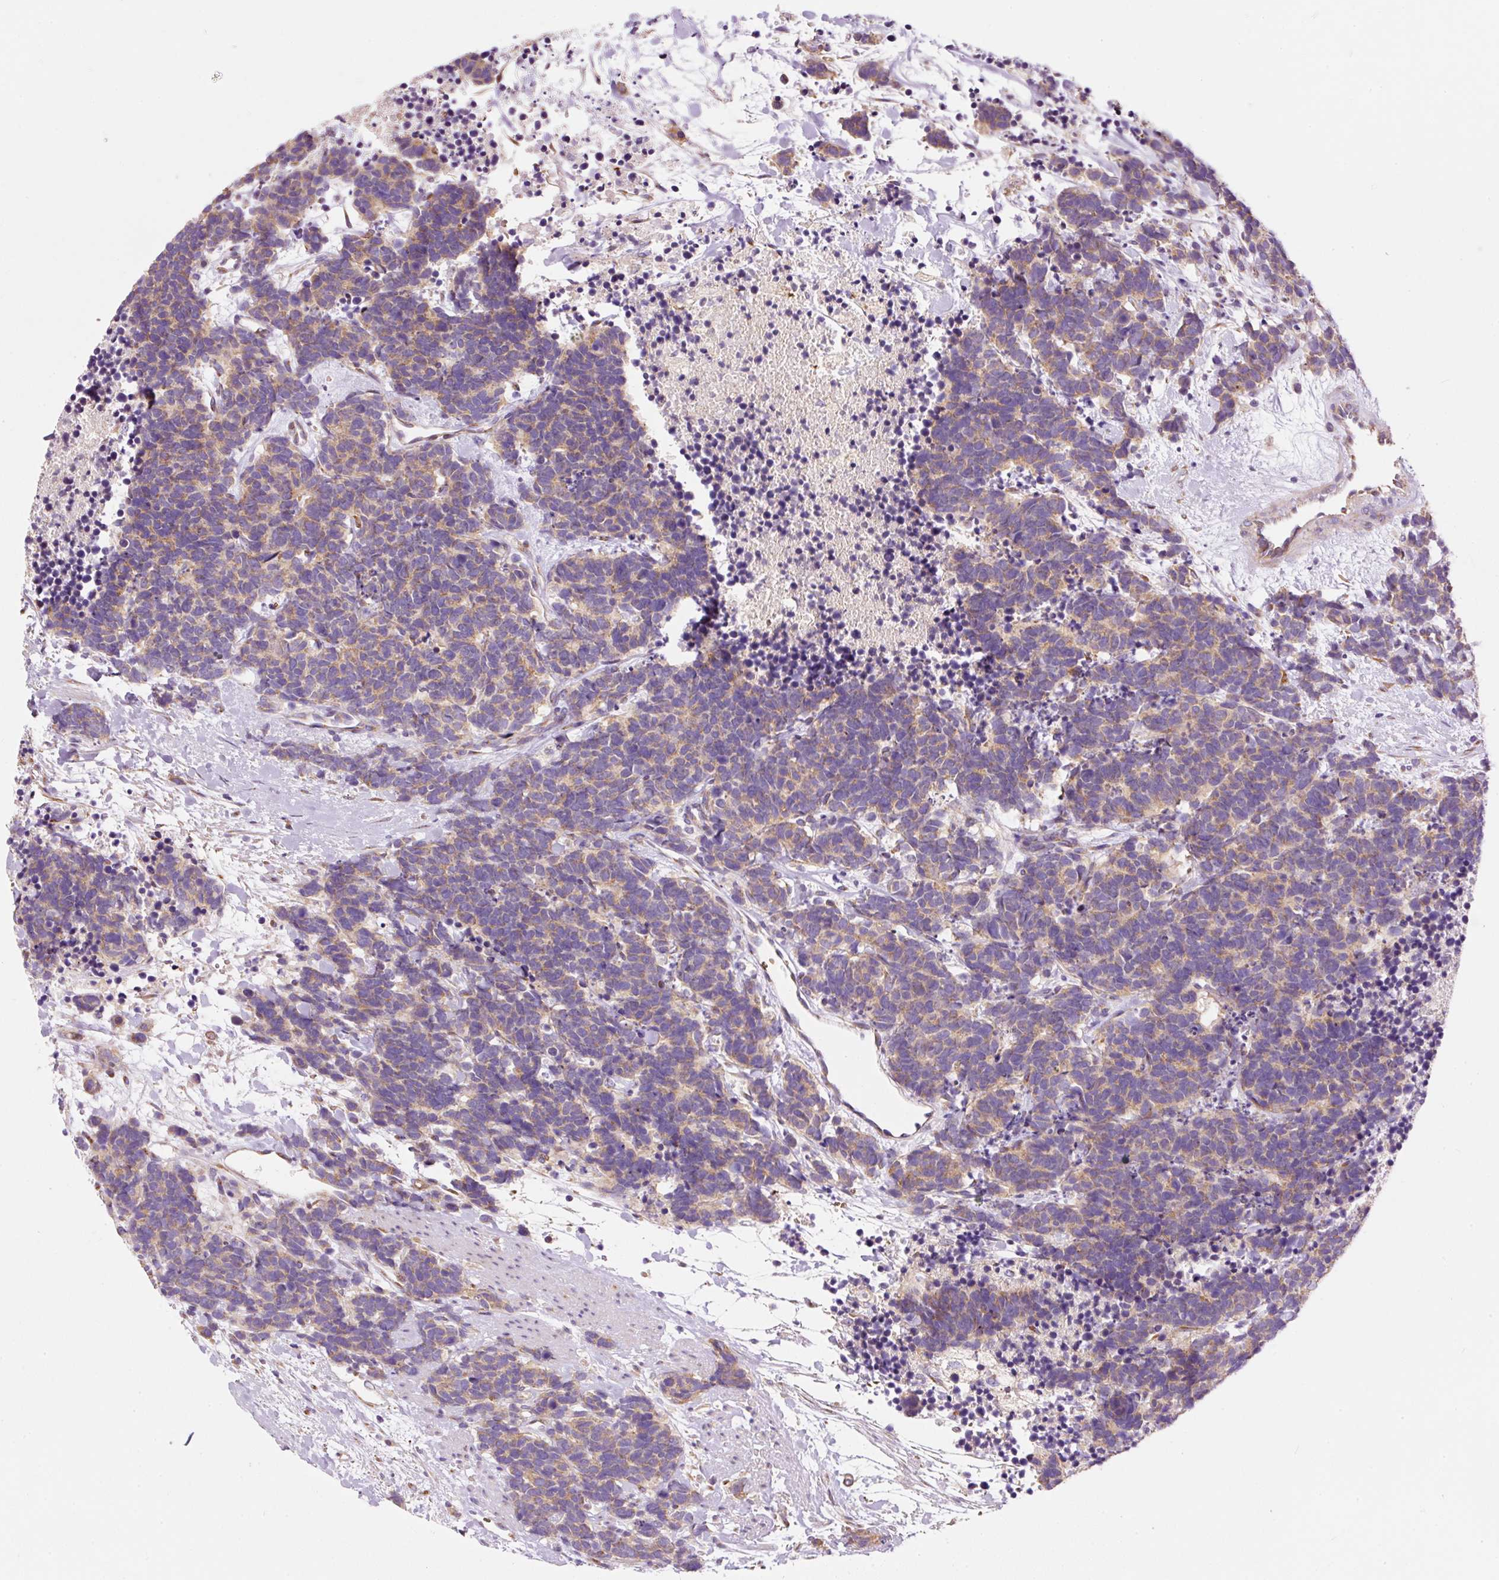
{"staining": {"intensity": "moderate", "quantity": ">75%", "location": "cytoplasmic/membranous"}, "tissue": "carcinoid", "cell_type": "Tumor cells", "image_type": "cancer", "snomed": [{"axis": "morphology", "description": "Carcinoma, NOS"}, {"axis": "morphology", "description": "Carcinoid, malignant, NOS"}, {"axis": "topography", "description": "Prostate"}], "caption": "IHC image of neoplastic tissue: human carcinoma stained using IHC displays medium levels of moderate protein expression localized specifically in the cytoplasmic/membranous of tumor cells, appearing as a cytoplasmic/membranous brown color.", "gene": "PRRC2A", "patient": {"sex": "male", "age": 57}}